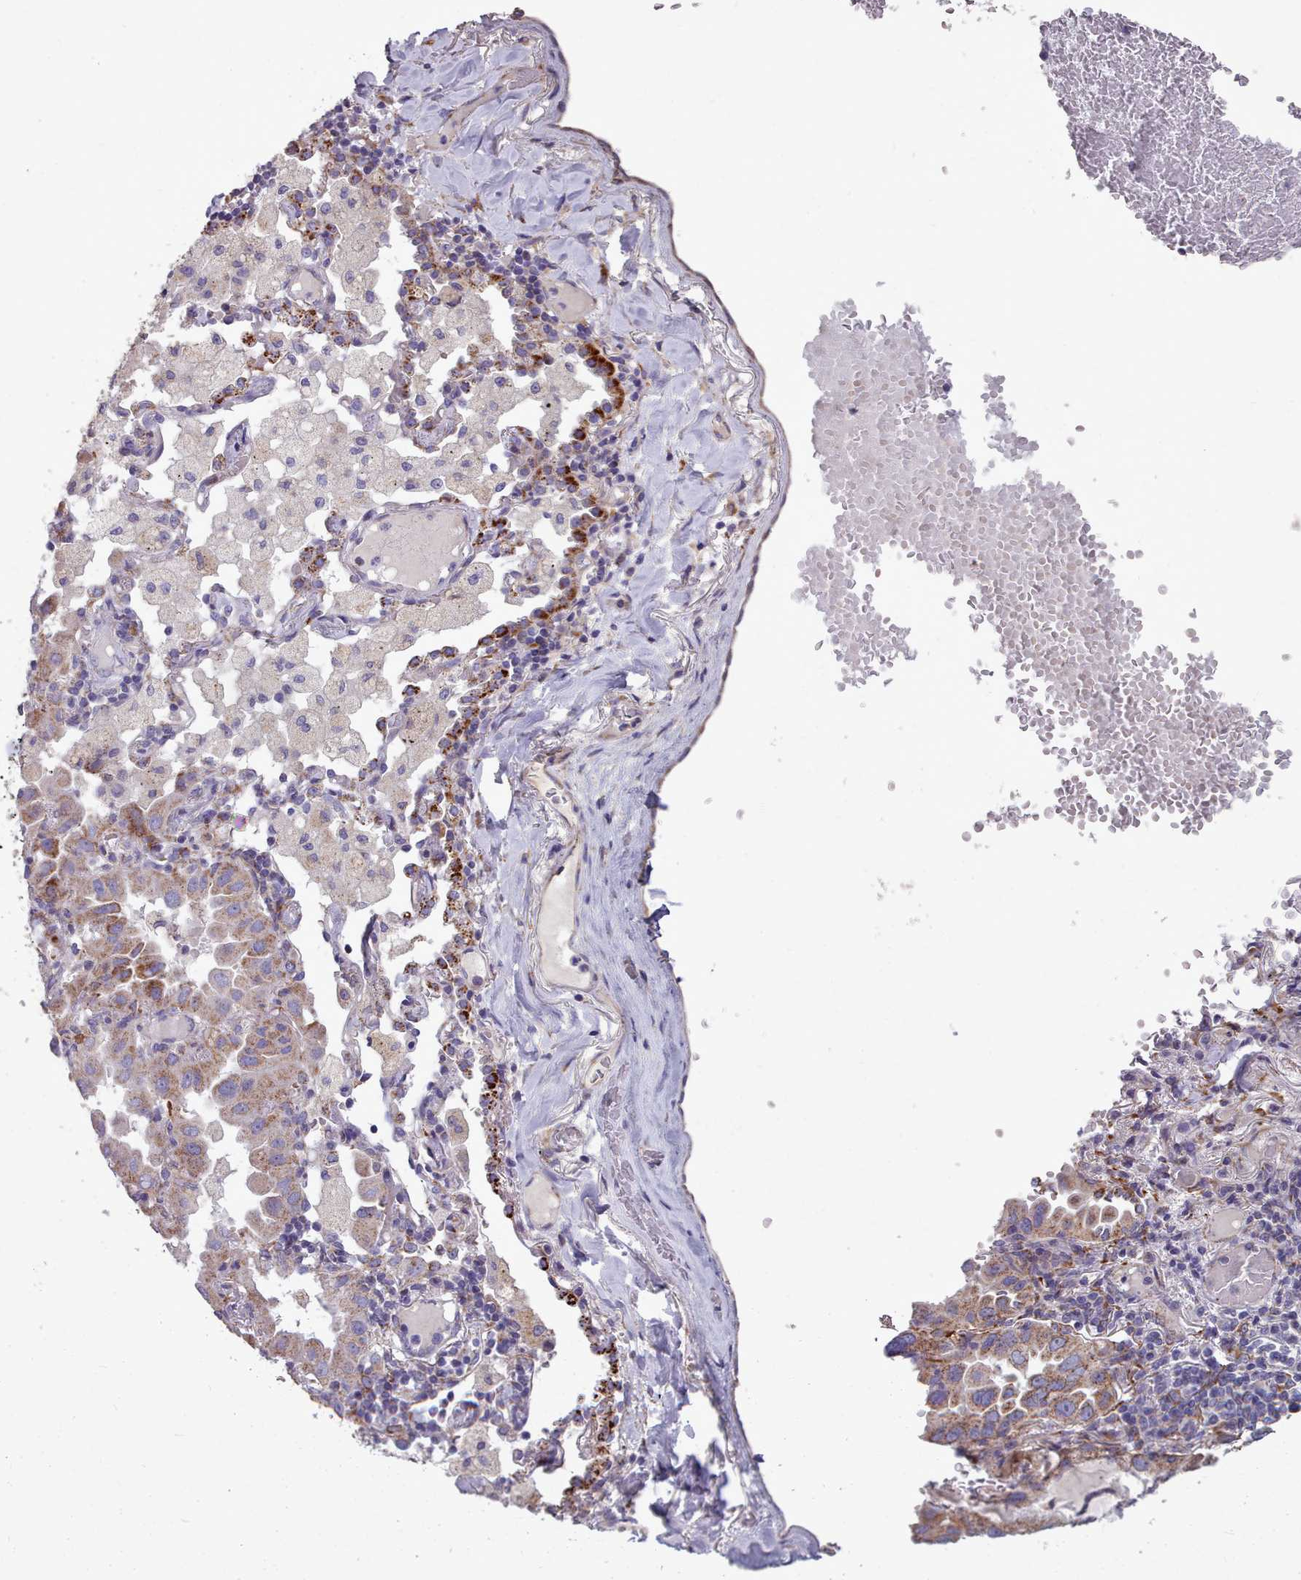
{"staining": {"intensity": "weak", "quantity": "25%-75%", "location": "cytoplasmic/membranous"}, "tissue": "lung cancer", "cell_type": "Tumor cells", "image_type": "cancer", "snomed": [{"axis": "morphology", "description": "Adenocarcinoma, NOS"}, {"axis": "topography", "description": "Lung"}], "caption": "IHC (DAB (3,3'-diaminobenzidine)) staining of human lung cancer exhibits weak cytoplasmic/membranous protein positivity in about 25%-75% of tumor cells. The staining was performed using DAB (3,3'-diaminobenzidine) to visualize the protein expression in brown, while the nuclei were stained in blue with hematoxylin (Magnification: 20x).", "gene": "FKBP10", "patient": {"sex": "male", "age": 64}}